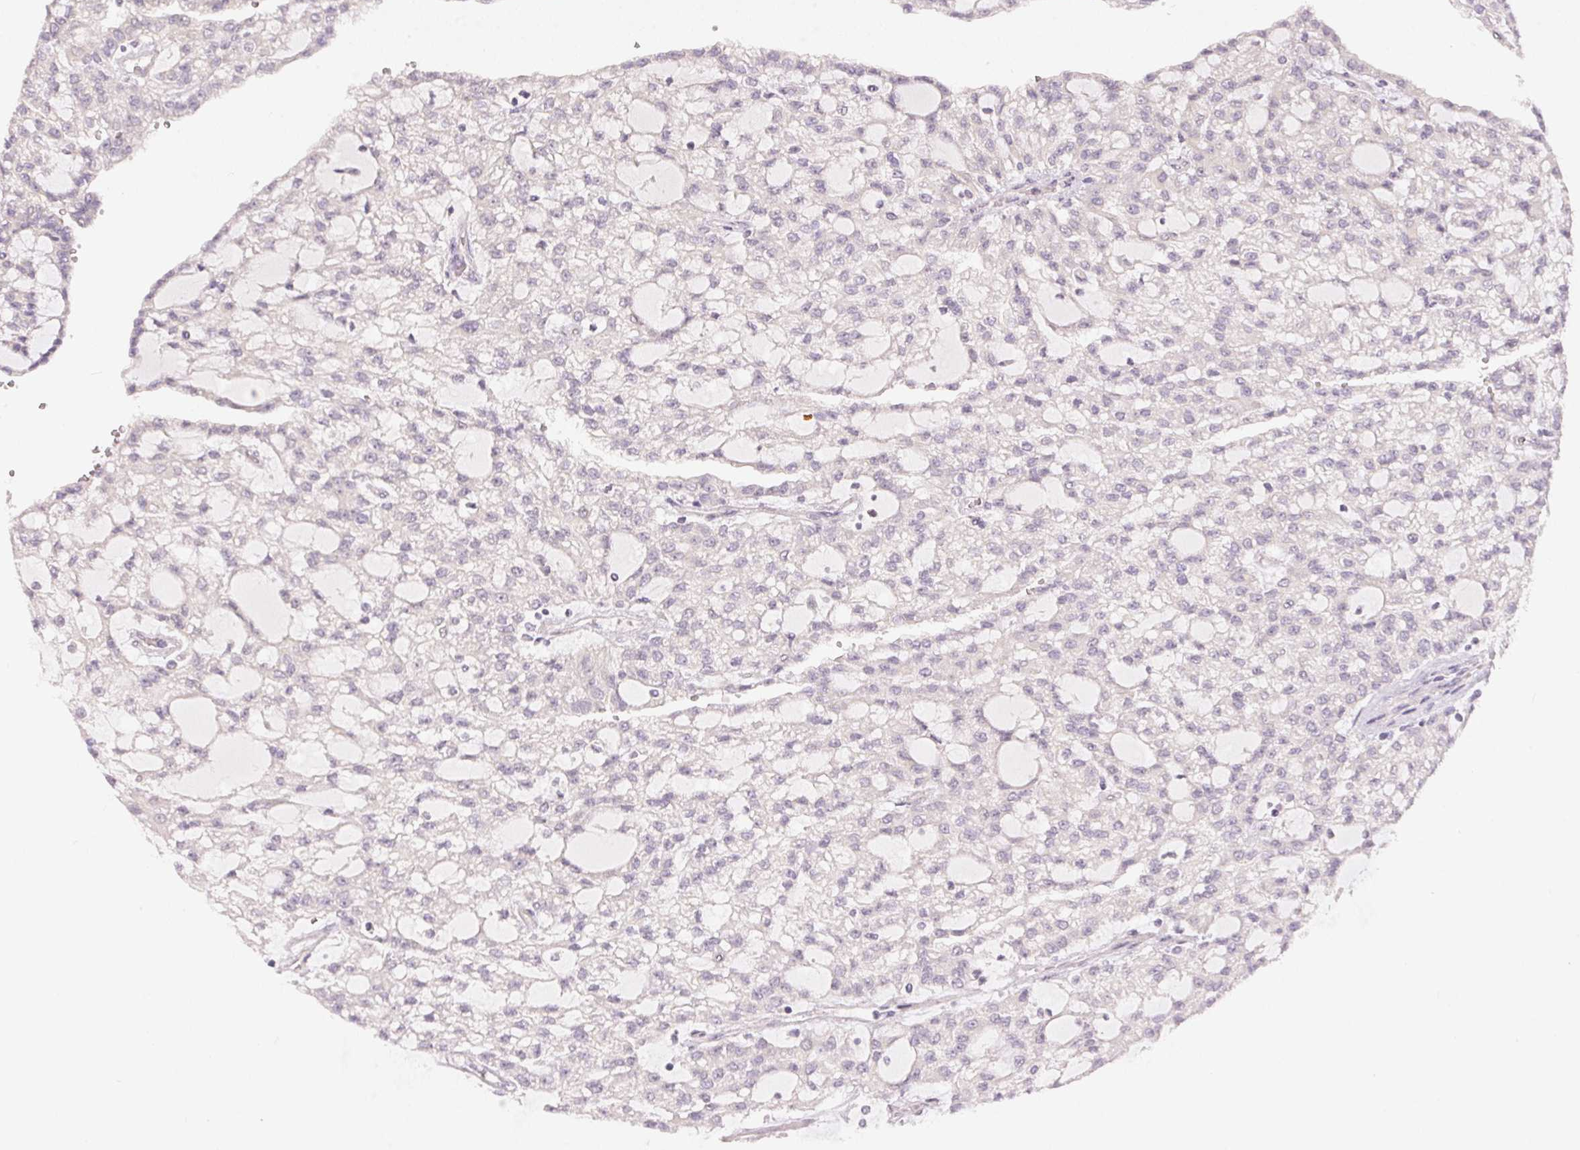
{"staining": {"intensity": "negative", "quantity": "none", "location": "none"}, "tissue": "renal cancer", "cell_type": "Tumor cells", "image_type": "cancer", "snomed": [{"axis": "morphology", "description": "Adenocarcinoma, NOS"}, {"axis": "topography", "description": "Kidney"}], "caption": "A photomicrograph of human adenocarcinoma (renal) is negative for staining in tumor cells.", "gene": "TTC23L", "patient": {"sex": "male", "age": 63}}